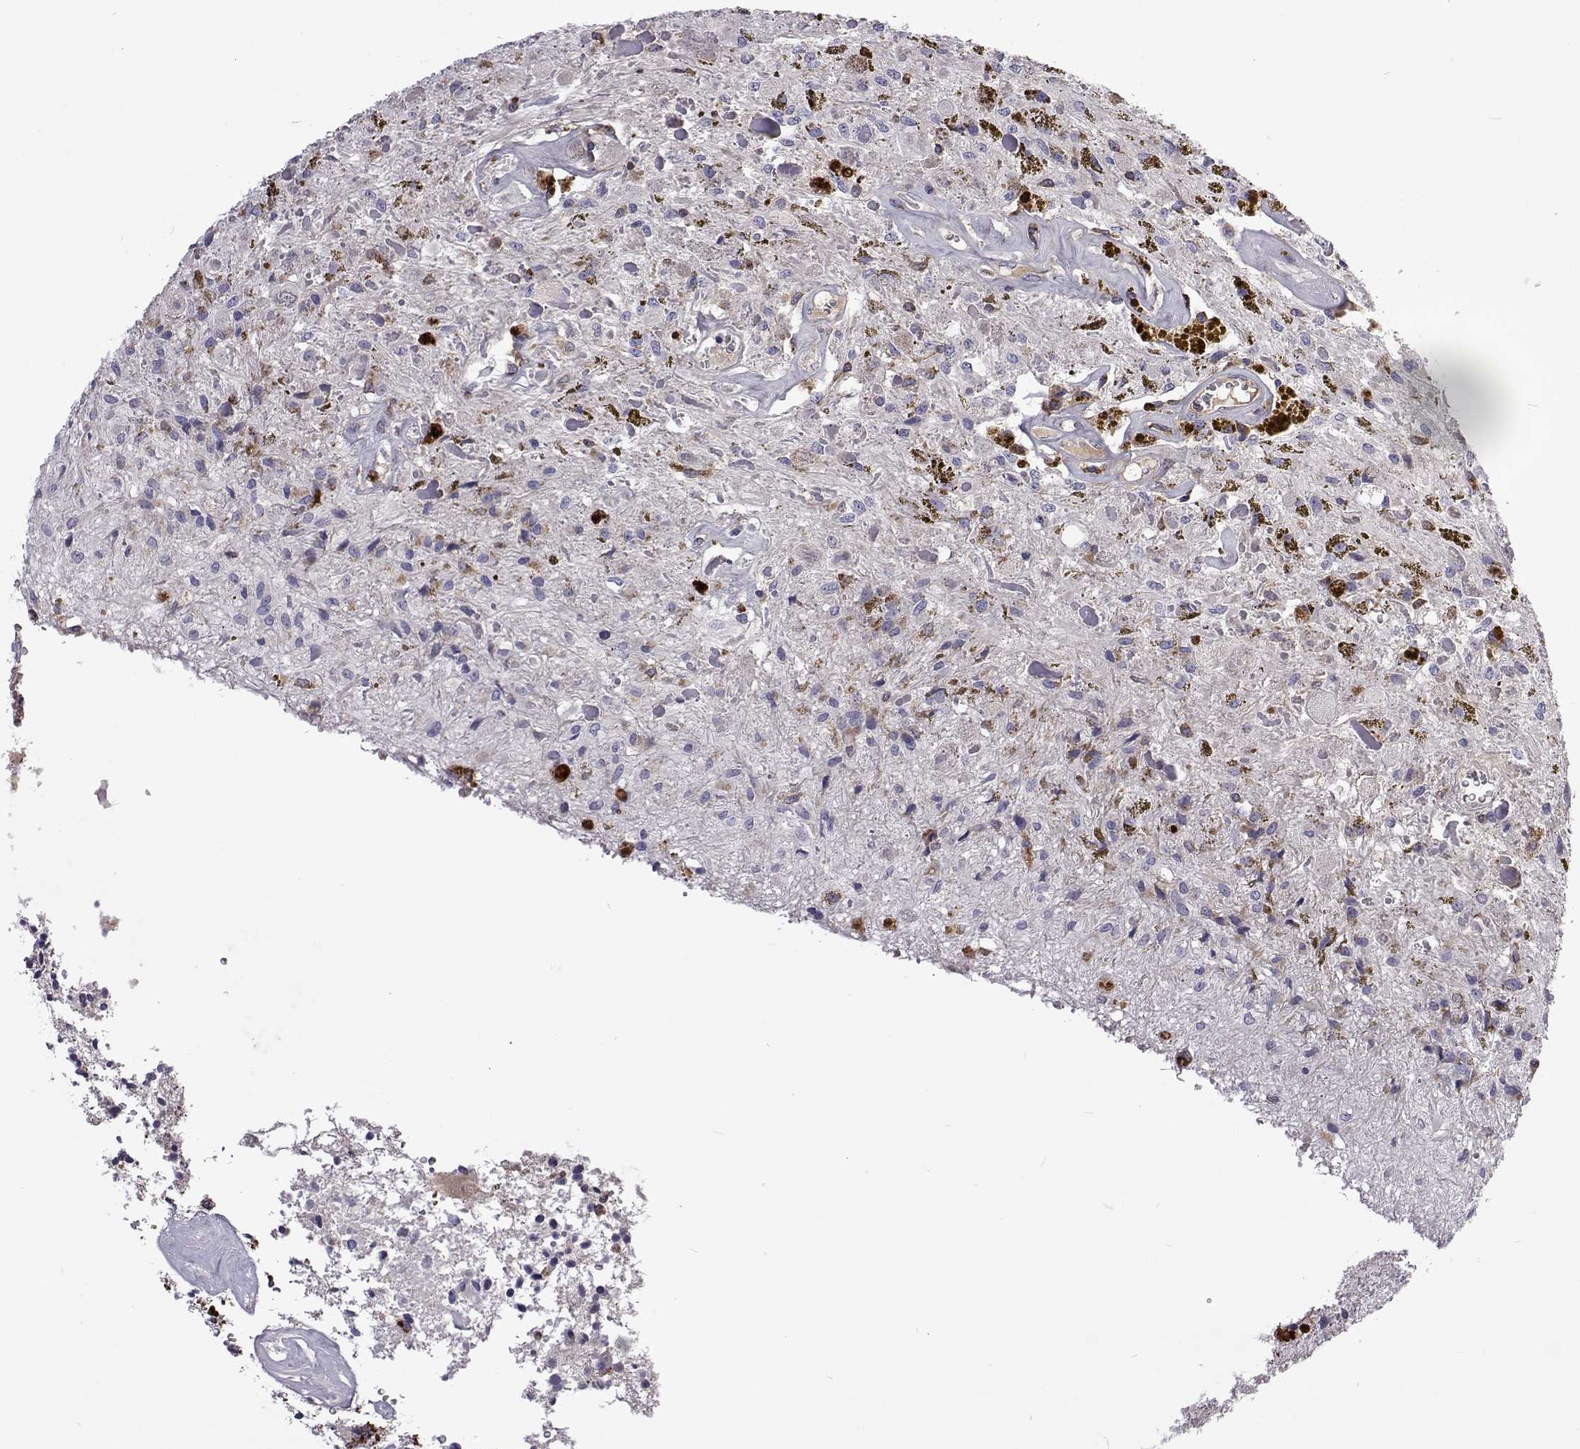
{"staining": {"intensity": "negative", "quantity": "none", "location": "none"}, "tissue": "glioma", "cell_type": "Tumor cells", "image_type": "cancer", "snomed": [{"axis": "morphology", "description": "Glioma, malignant, Low grade"}, {"axis": "topography", "description": "Cerebellum"}], "caption": "Malignant glioma (low-grade) was stained to show a protein in brown. There is no significant staining in tumor cells.", "gene": "TCF15", "patient": {"sex": "female", "age": 14}}